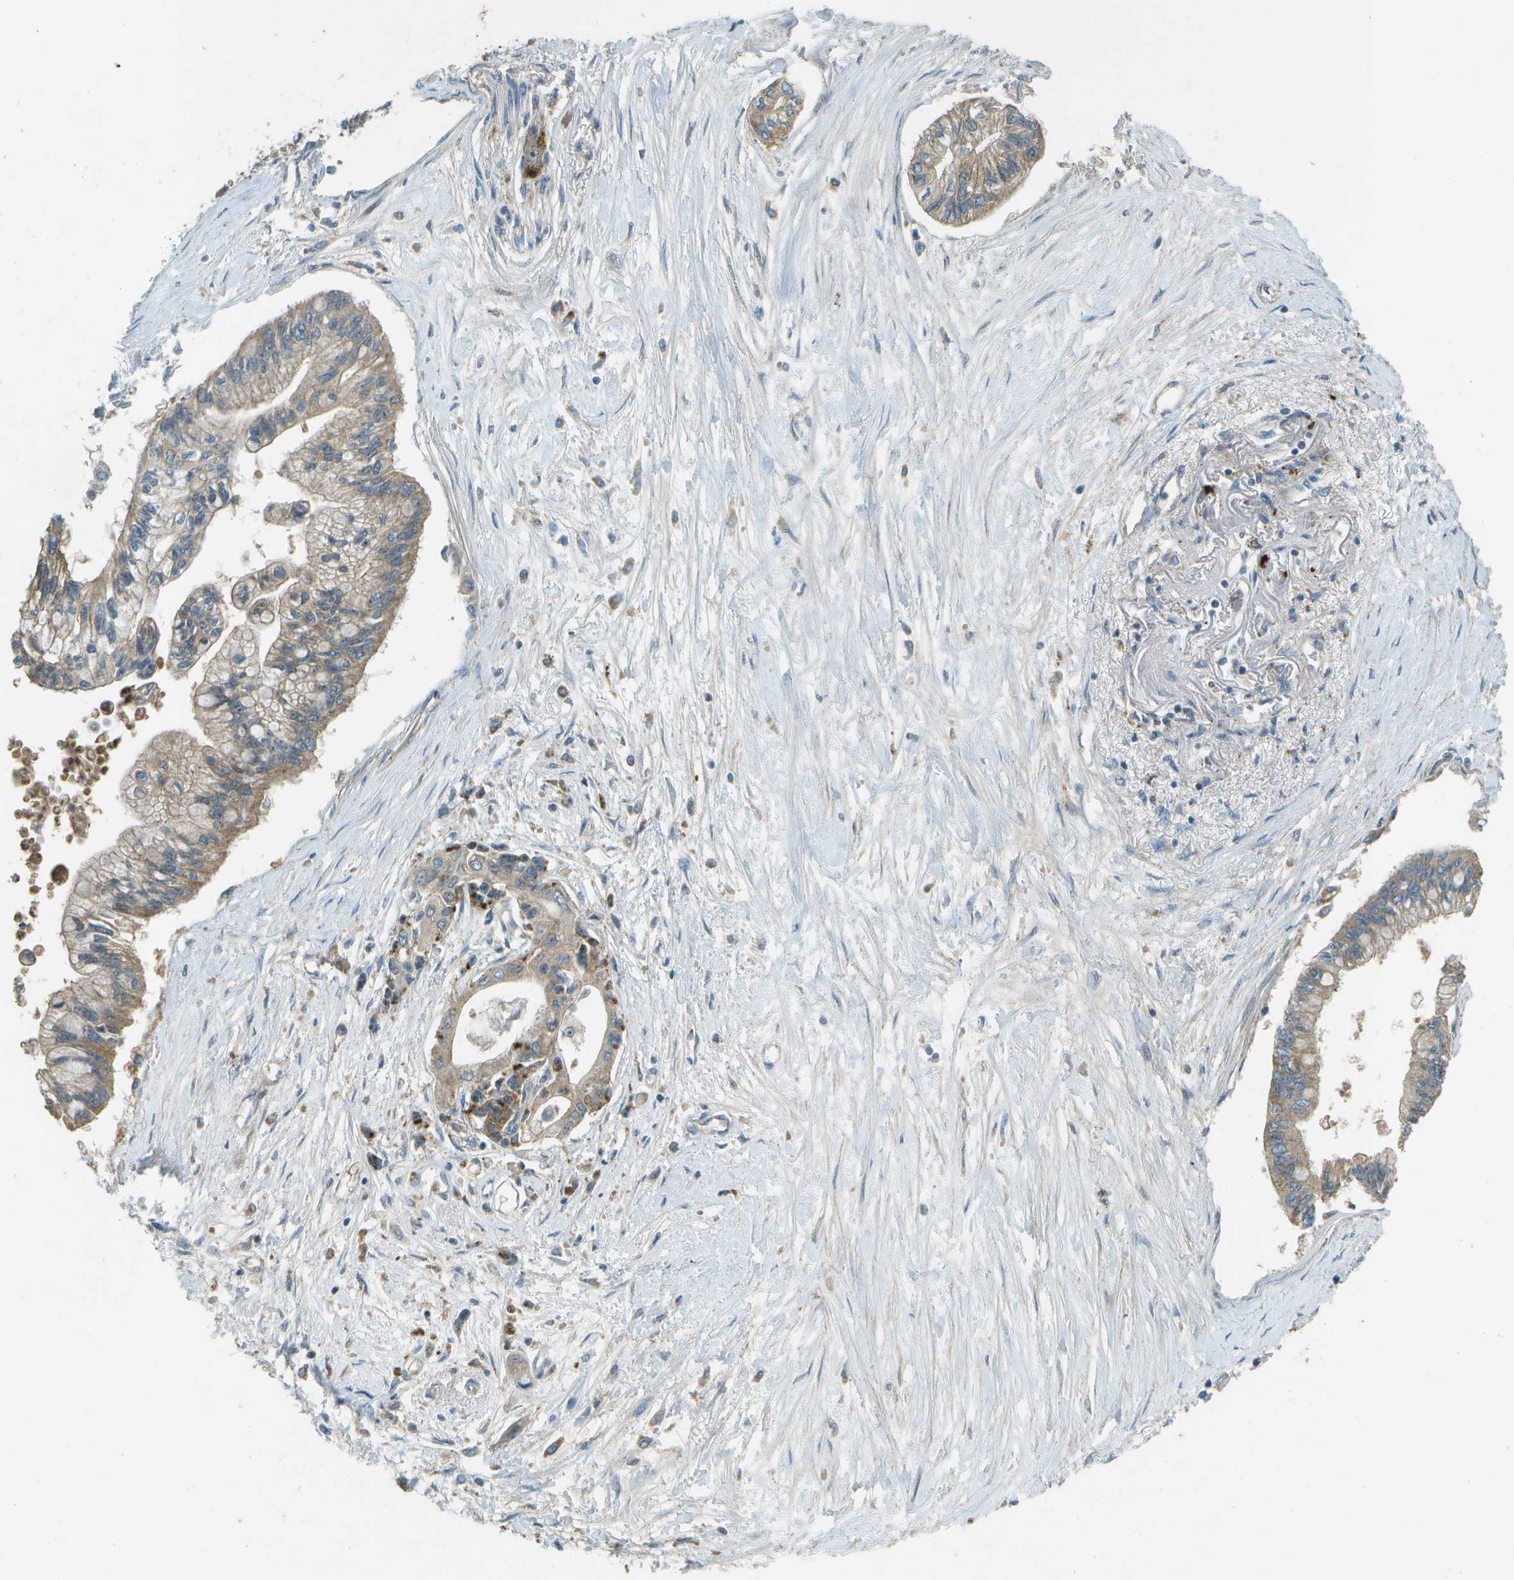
{"staining": {"intensity": "moderate", "quantity": ">75%", "location": "cytoplasmic/membranous"}, "tissue": "pancreatic cancer", "cell_type": "Tumor cells", "image_type": "cancer", "snomed": [{"axis": "morphology", "description": "Adenocarcinoma, NOS"}, {"axis": "topography", "description": "Pancreas"}], "caption": "Adenocarcinoma (pancreatic) tissue displays moderate cytoplasmic/membranous staining in about >75% of tumor cells", "gene": "PXYLP1", "patient": {"sex": "female", "age": 77}}